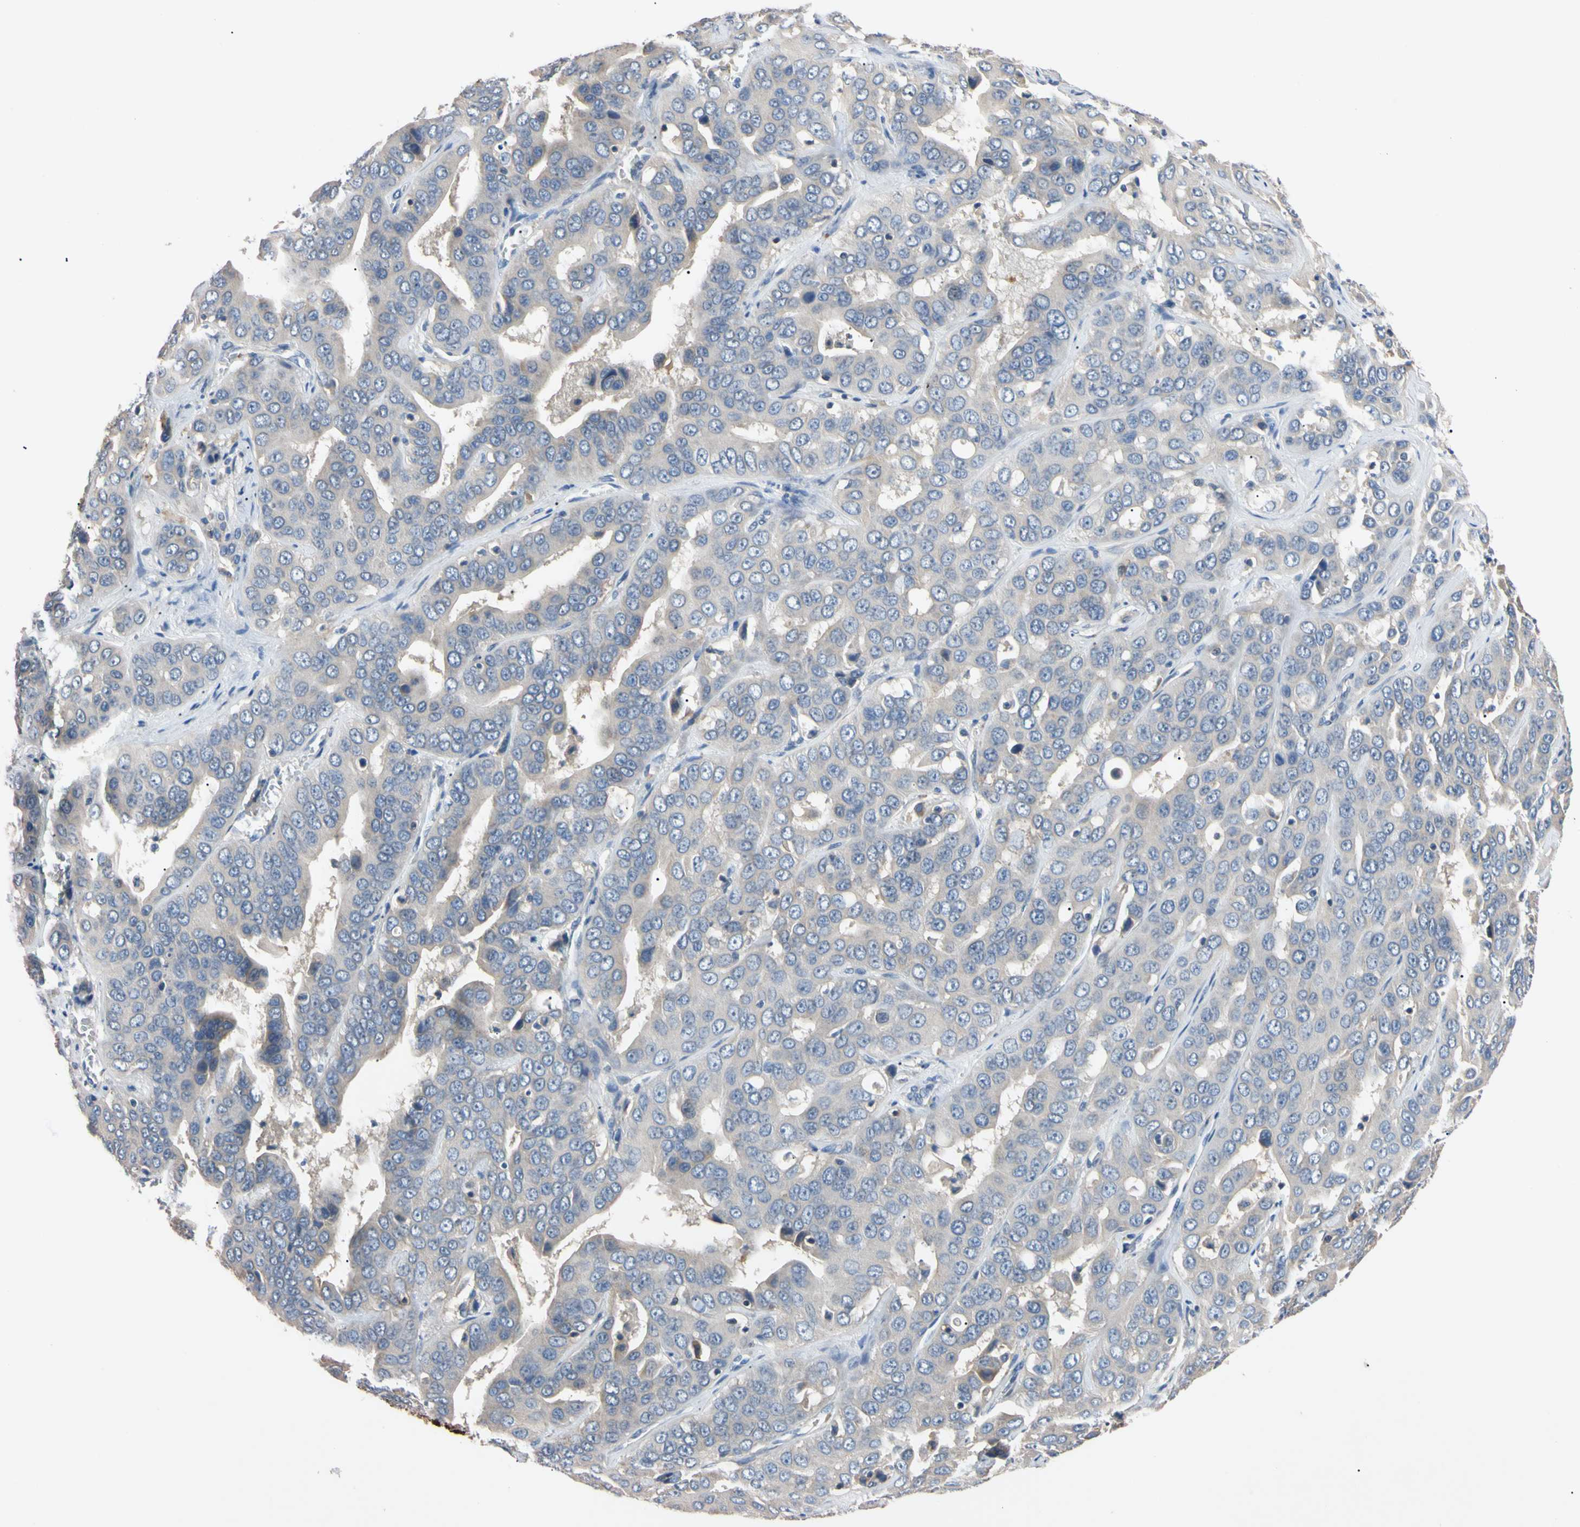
{"staining": {"intensity": "negative", "quantity": "none", "location": "none"}, "tissue": "liver cancer", "cell_type": "Tumor cells", "image_type": "cancer", "snomed": [{"axis": "morphology", "description": "Cholangiocarcinoma"}, {"axis": "topography", "description": "Liver"}], "caption": "This is a histopathology image of immunohistochemistry staining of cholangiocarcinoma (liver), which shows no positivity in tumor cells. The staining is performed using DAB (3,3'-diaminobenzidine) brown chromogen with nuclei counter-stained in using hematoxylin.", "gene": "PNKD", "patient": {"sex": "female", "age": 52}}